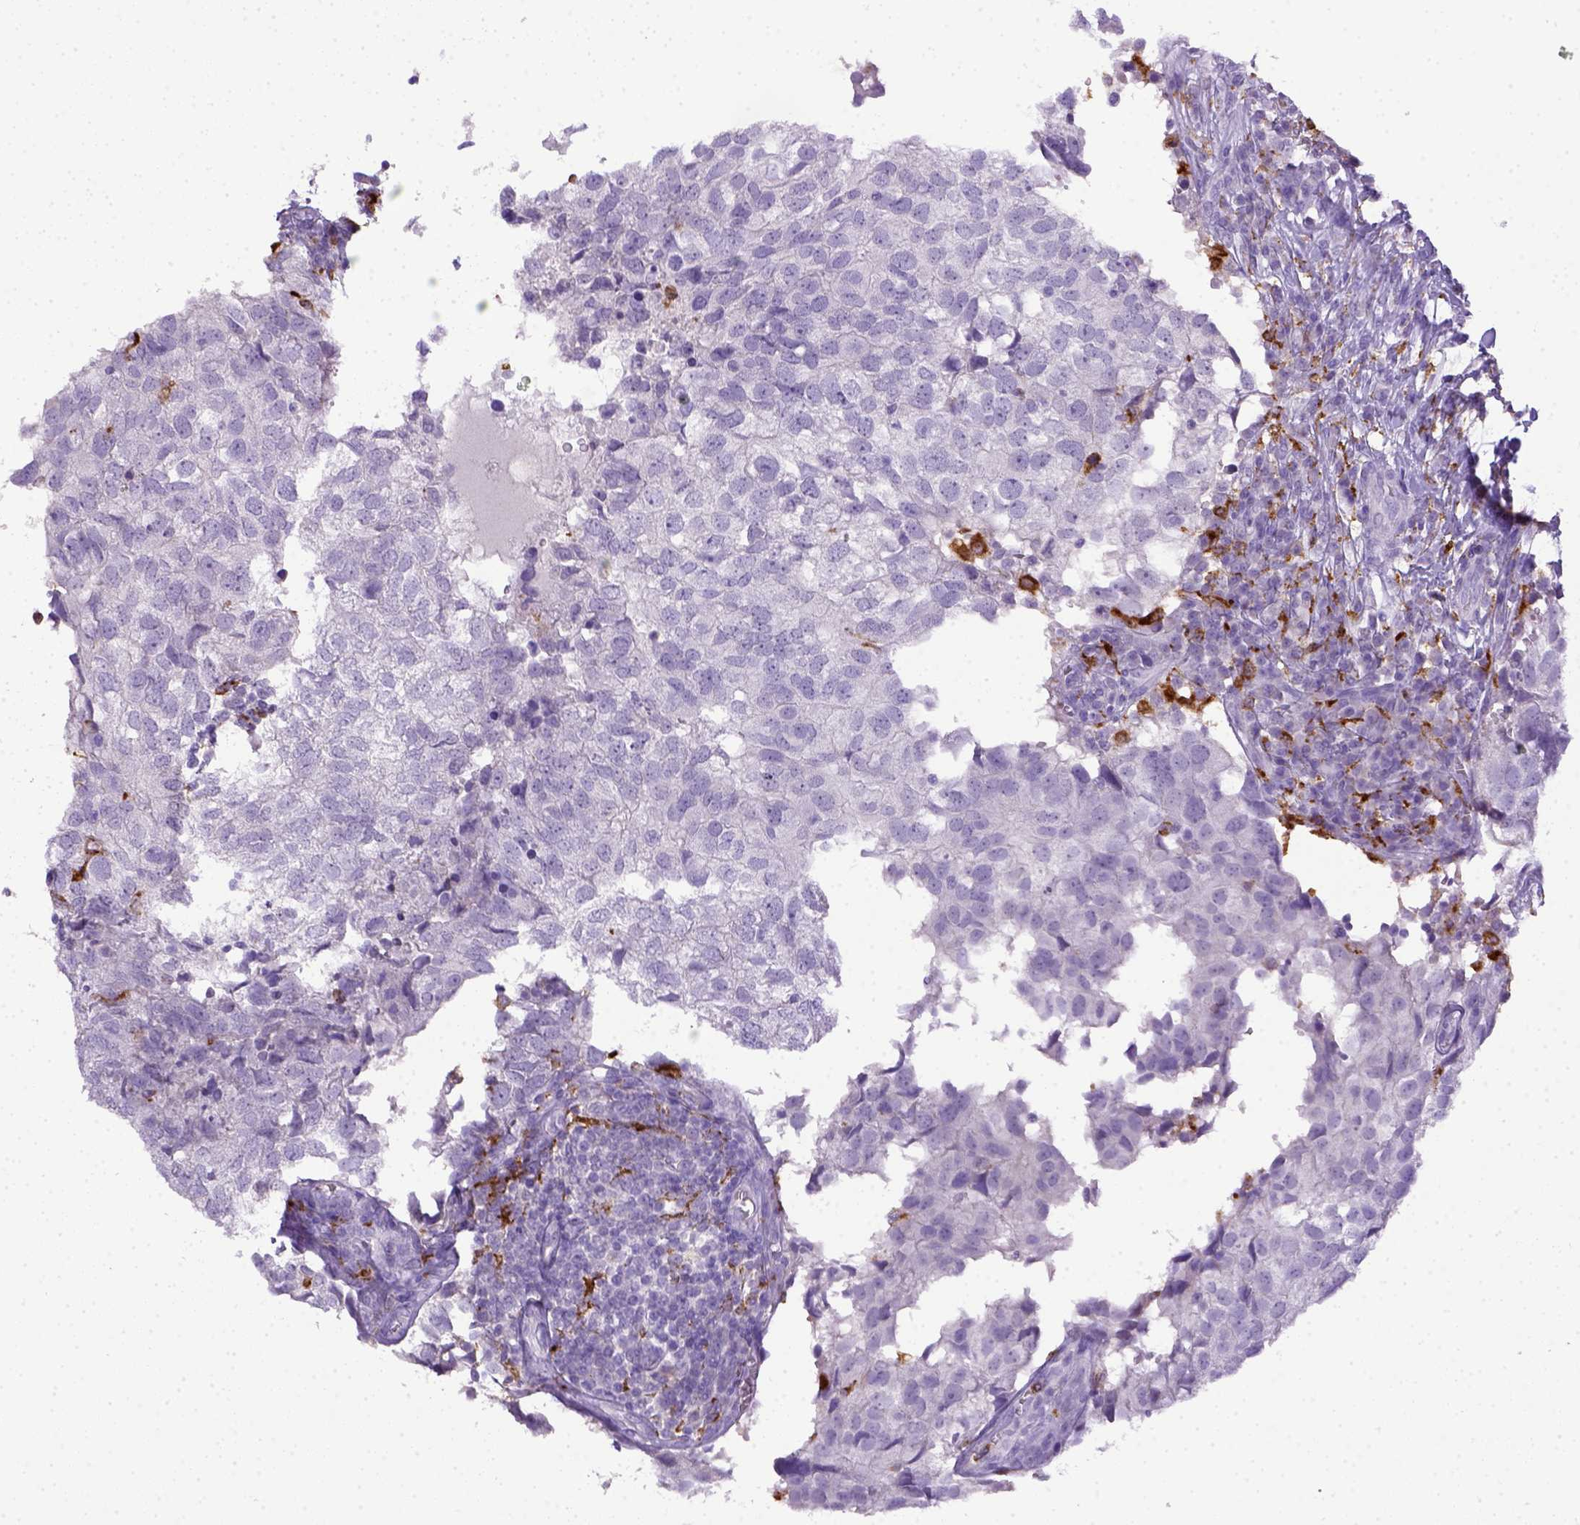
{"staining": {"intensity": "negative", "quantity": "none", "location": "none"}, "tissue": "breast cancer", "cell_type": "Tumor cells", "image_type": "cancer", "snomed": [{"axis": "morphology", "description": "Duct carcinoma"}, {"axis": "topography", "description": "Breast"}], "caption": "Tumor cells show no significant expression in breast invasive ductal carcinoma. (DAB IHC with hematoxylin counter stain).", "gene": "CD68", "patient": {"sex": "female", "age": 30}}